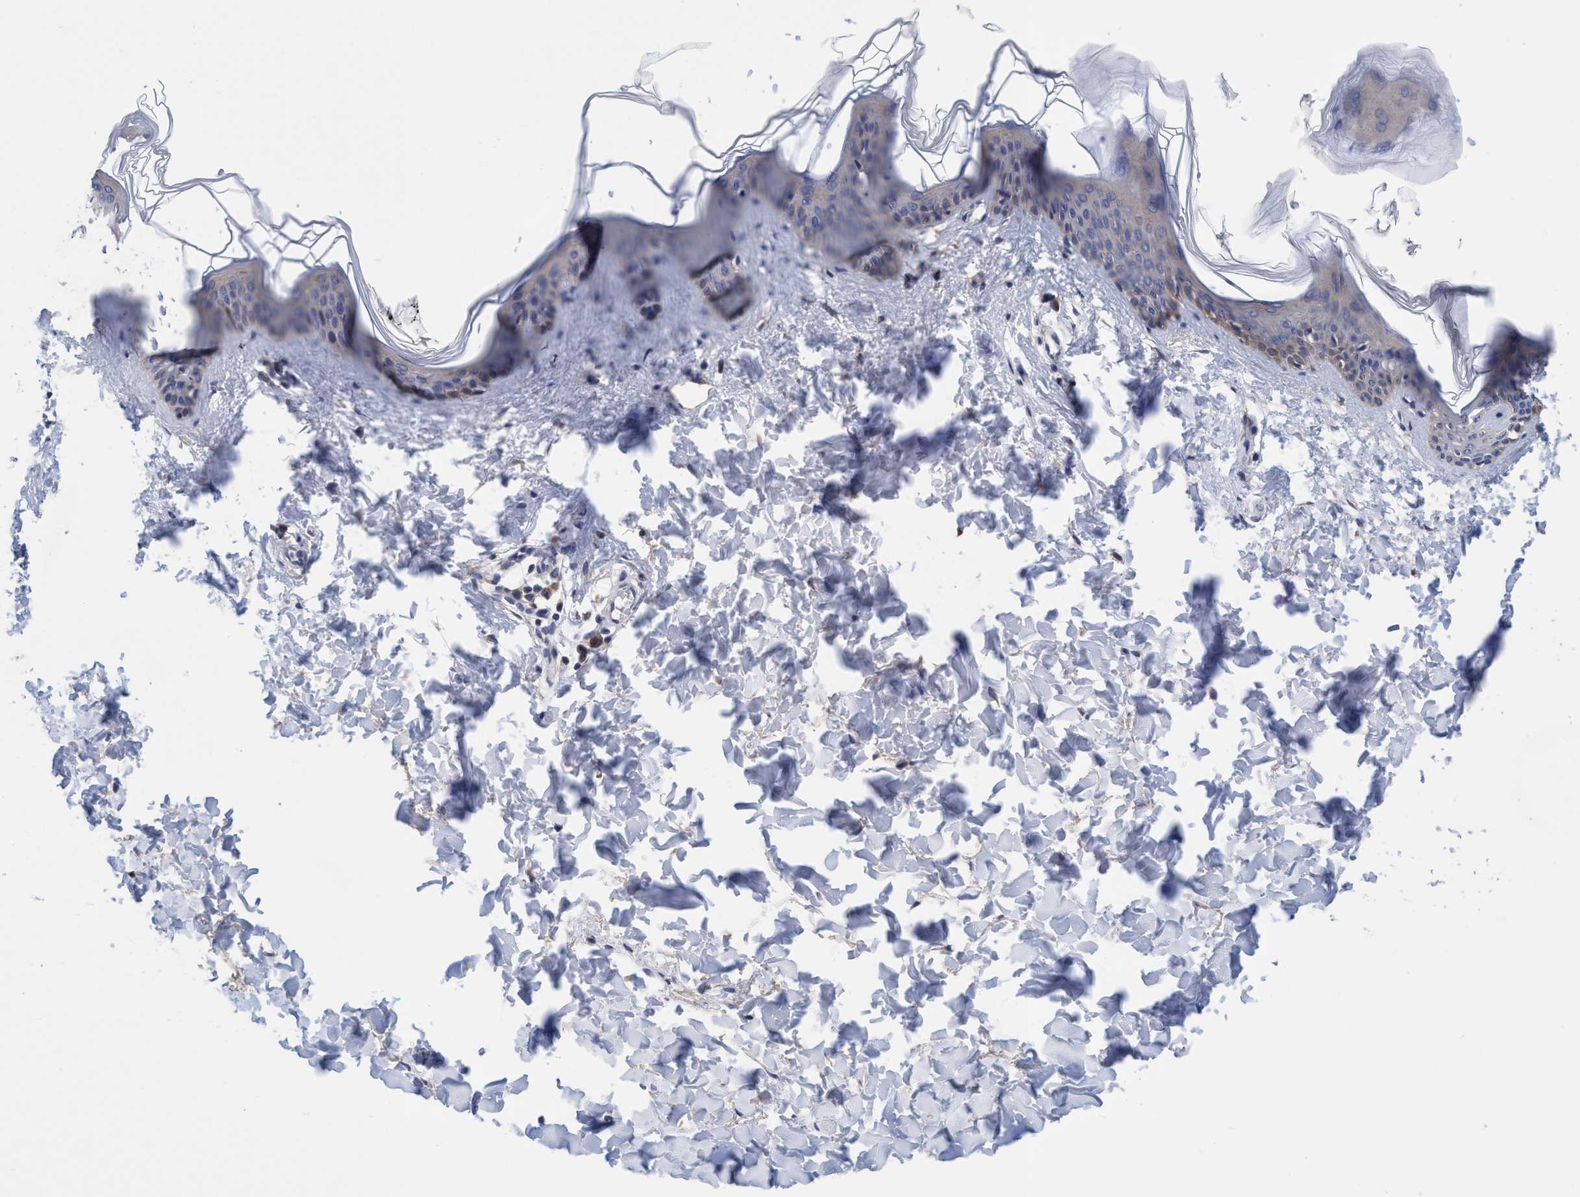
{"staining": {"intensity": "weak", "quantity": ">75%", "location": "cytoplasmic/membranous"}, "tissue": "skin", "cell_type": "Fibroblasts", "image_type": "normal", "snomed": [{"axis": "morphology", "description": "Normal tissue, NOS"}, {"axis": "topography", "description": "Skin"}], "caption": "Skin stained with DAB IHC displays low levels of weak cytoplasmic/membranous expression in approximately >75% of fibroblasts. (DAB IHC, brown staining for protein, blue staining for nuclei).", "gene": "CALCOCO2", "patient": {"sex": "female", "age": 17}}